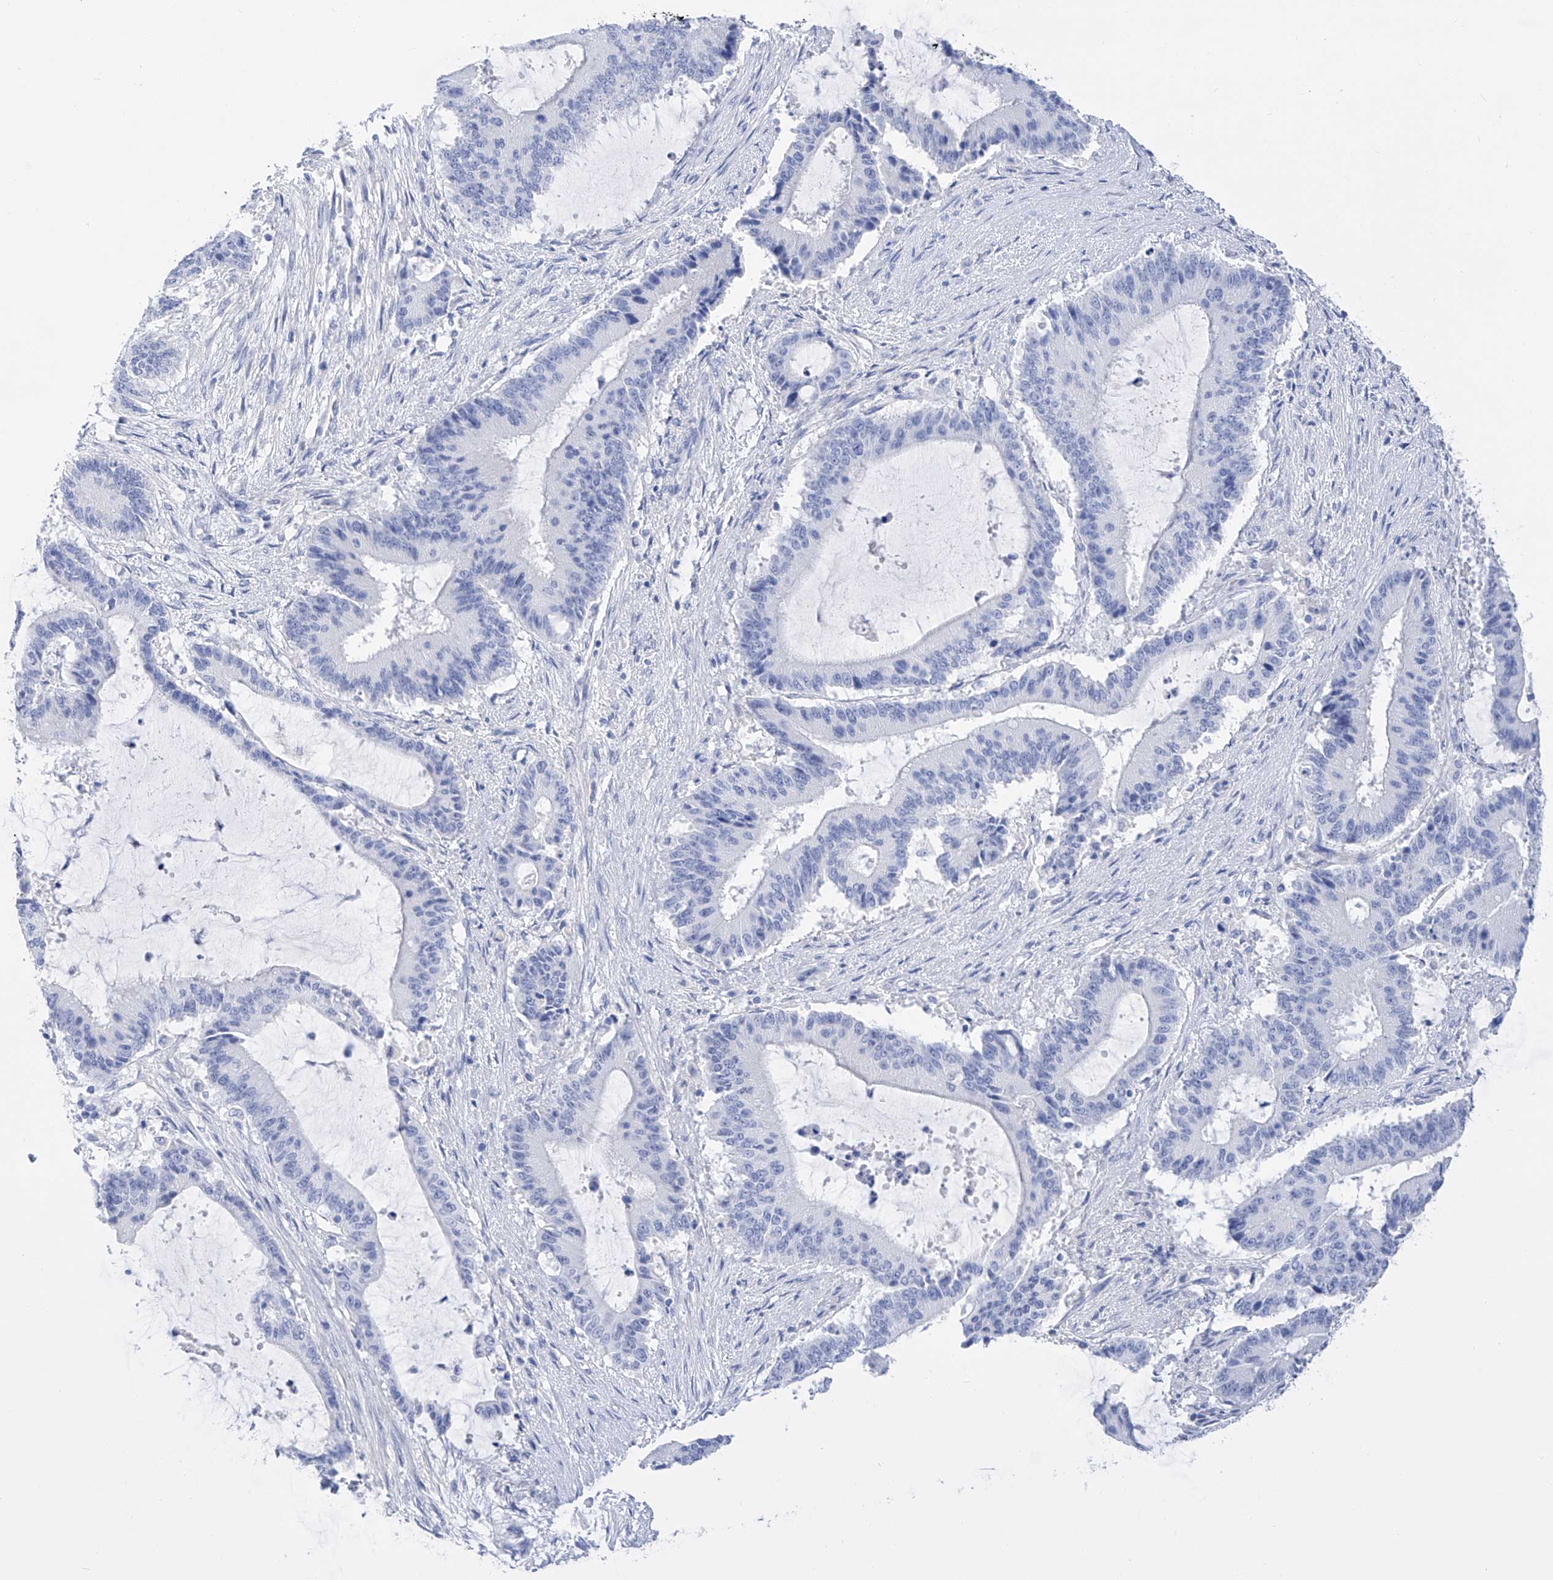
{"staining": {"intensity": "negative", "quantity": "none", "location": "none"}, "tissue": "liver cancer", "cell_type": "Tumor cells", "image_type": "cancer", "snomed": [{"axis": "morphology", "description": "Normal tissue, NOS"}, {"axis": "morphology", "description": "Cholangiocarcinoma"}, {"axis": "topography", "description": "Liver"}, {"axis": "topography", "description": "Peripheral nerve tissue"}], "caption": "Photomicrograph shows no significant protein expression in tumor cells of liver cholangiocarcinoma. (DAB immunohistochemistry visualized using brightfield microscopy, high magnification).", "gene": "FLG", "patient": {"sex": "female", "age": 73}}